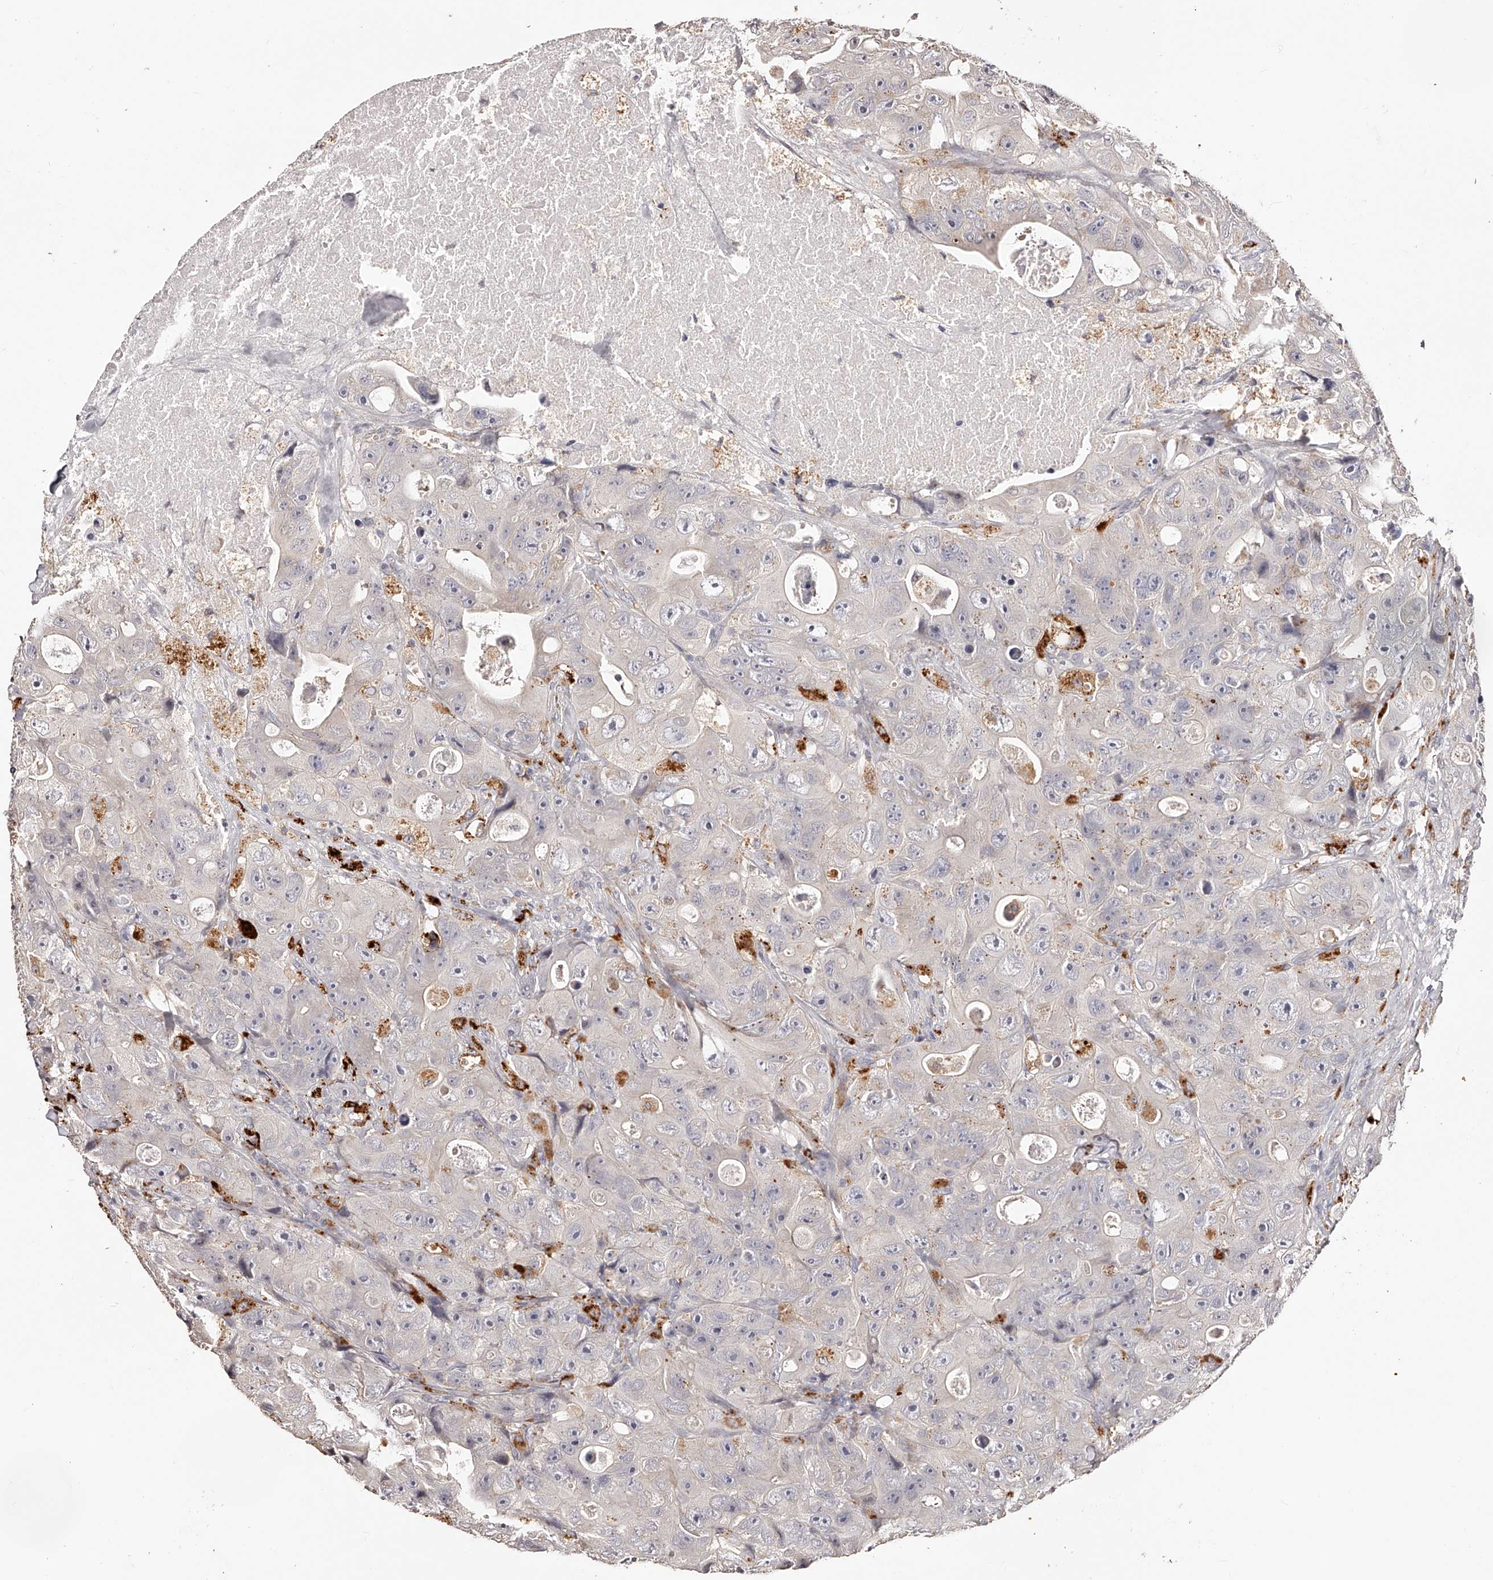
{"staining": {"intensity": "negative", "quantity": "none", "location": "none"}, "tissue": "colorectal cancer", "cell_type": "Tumor cells", "image_type": "cancer", "snomed": [{"axis": "morphology", "description": "Adenocarcinoma, NOS"}, {"axis": "topography", "description": "Colon"}], "caption": "IHC image of human colorectal cancer (adenocarcinoma) stained for a protein (brown), which shows no staining in tumor cells.", "gene": "SLC35D3", "patient": {"sex": "female", "age": 46}}